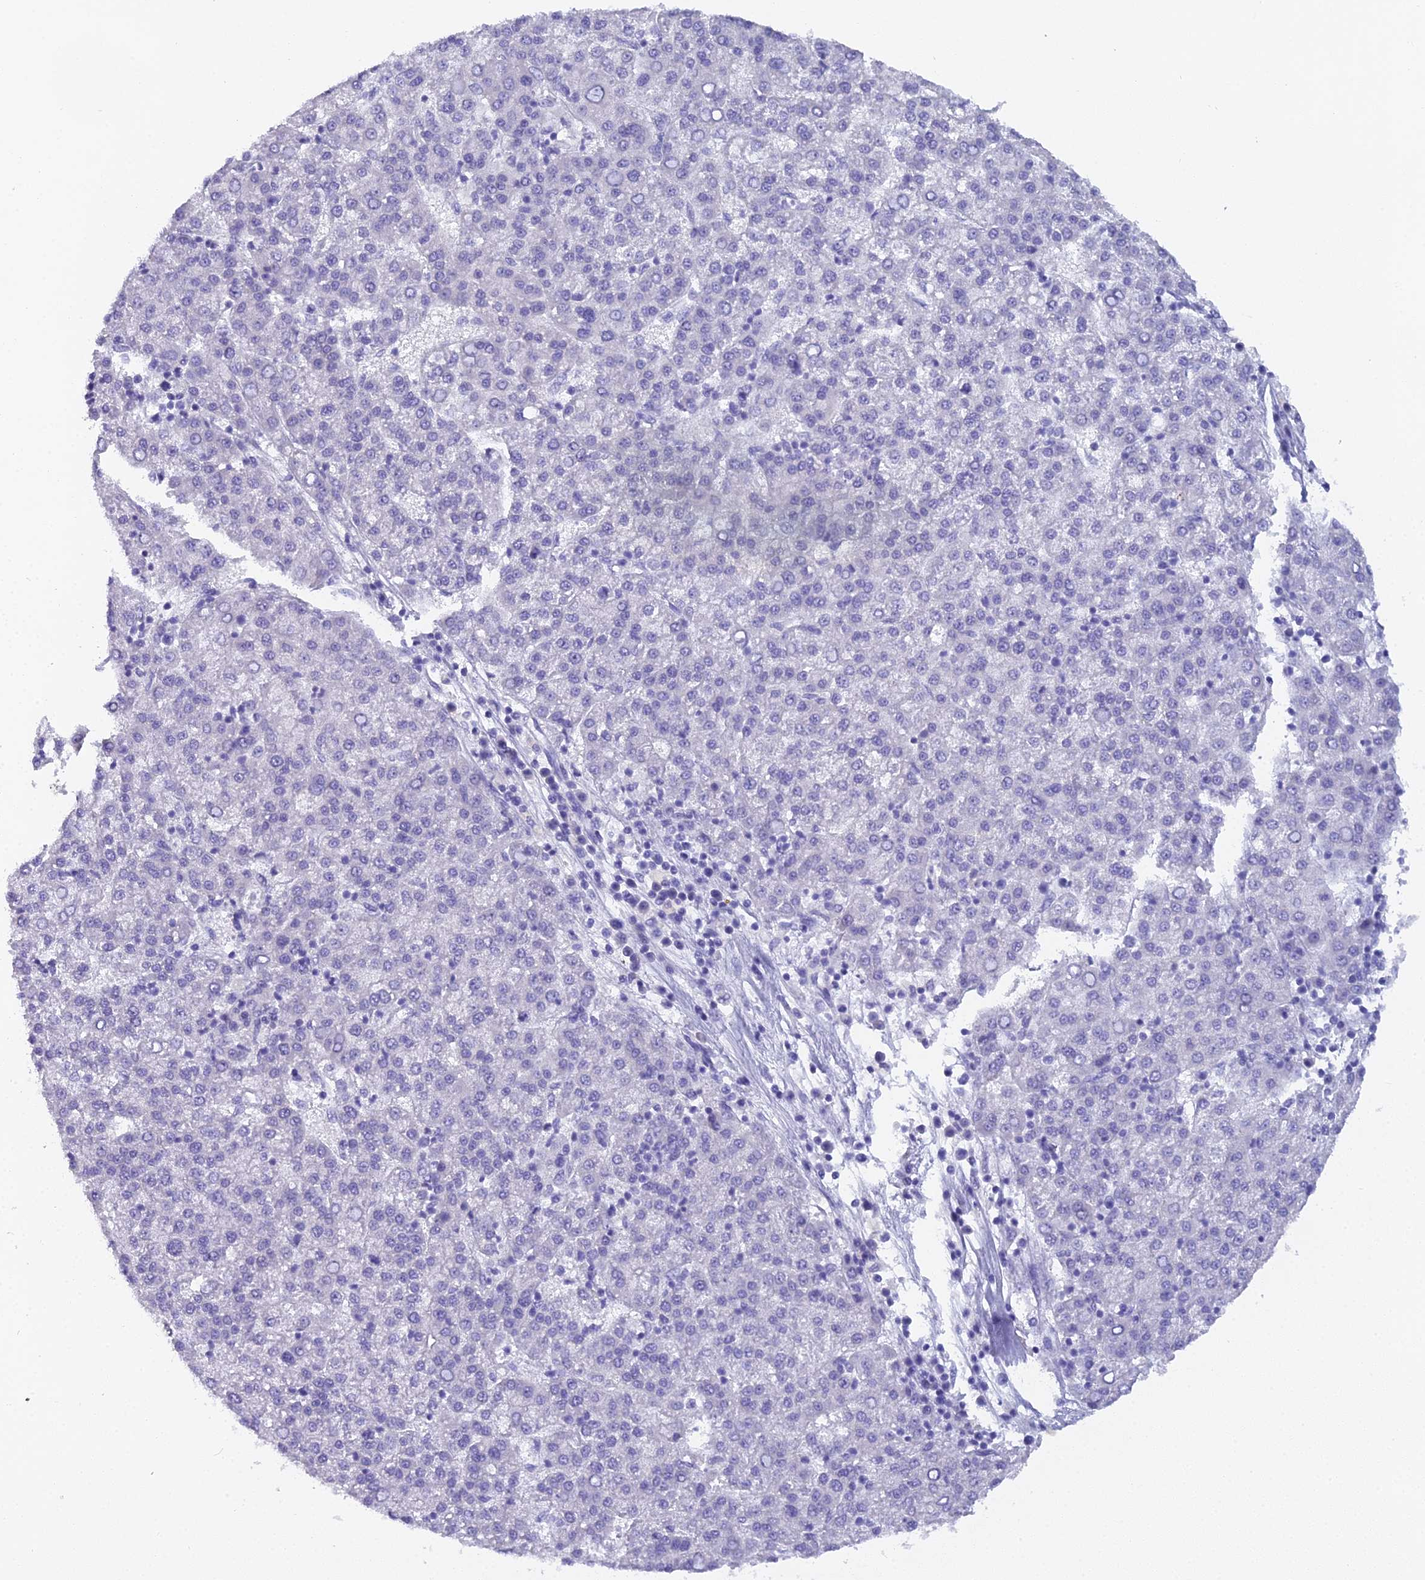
{"staining": {"intensity": "negative", "quantity": "none", "location": "none"}, "tissue": "liver cancer", "cell_type": "Tumor cells", "image_type": "cancer", "snomed": [{"axis": "morphology", "description": "Carcinoma, Hepatocellular, NOS"}, {"axis": "topography", "description": "Liver"}], "caption": "Hepatocellular carcinoma (liver) was stained to show a protein in brown. There is no significant expression in tumor cells.", "gene": "UNC80", "patient": {"sex": "female", "age": 58}}